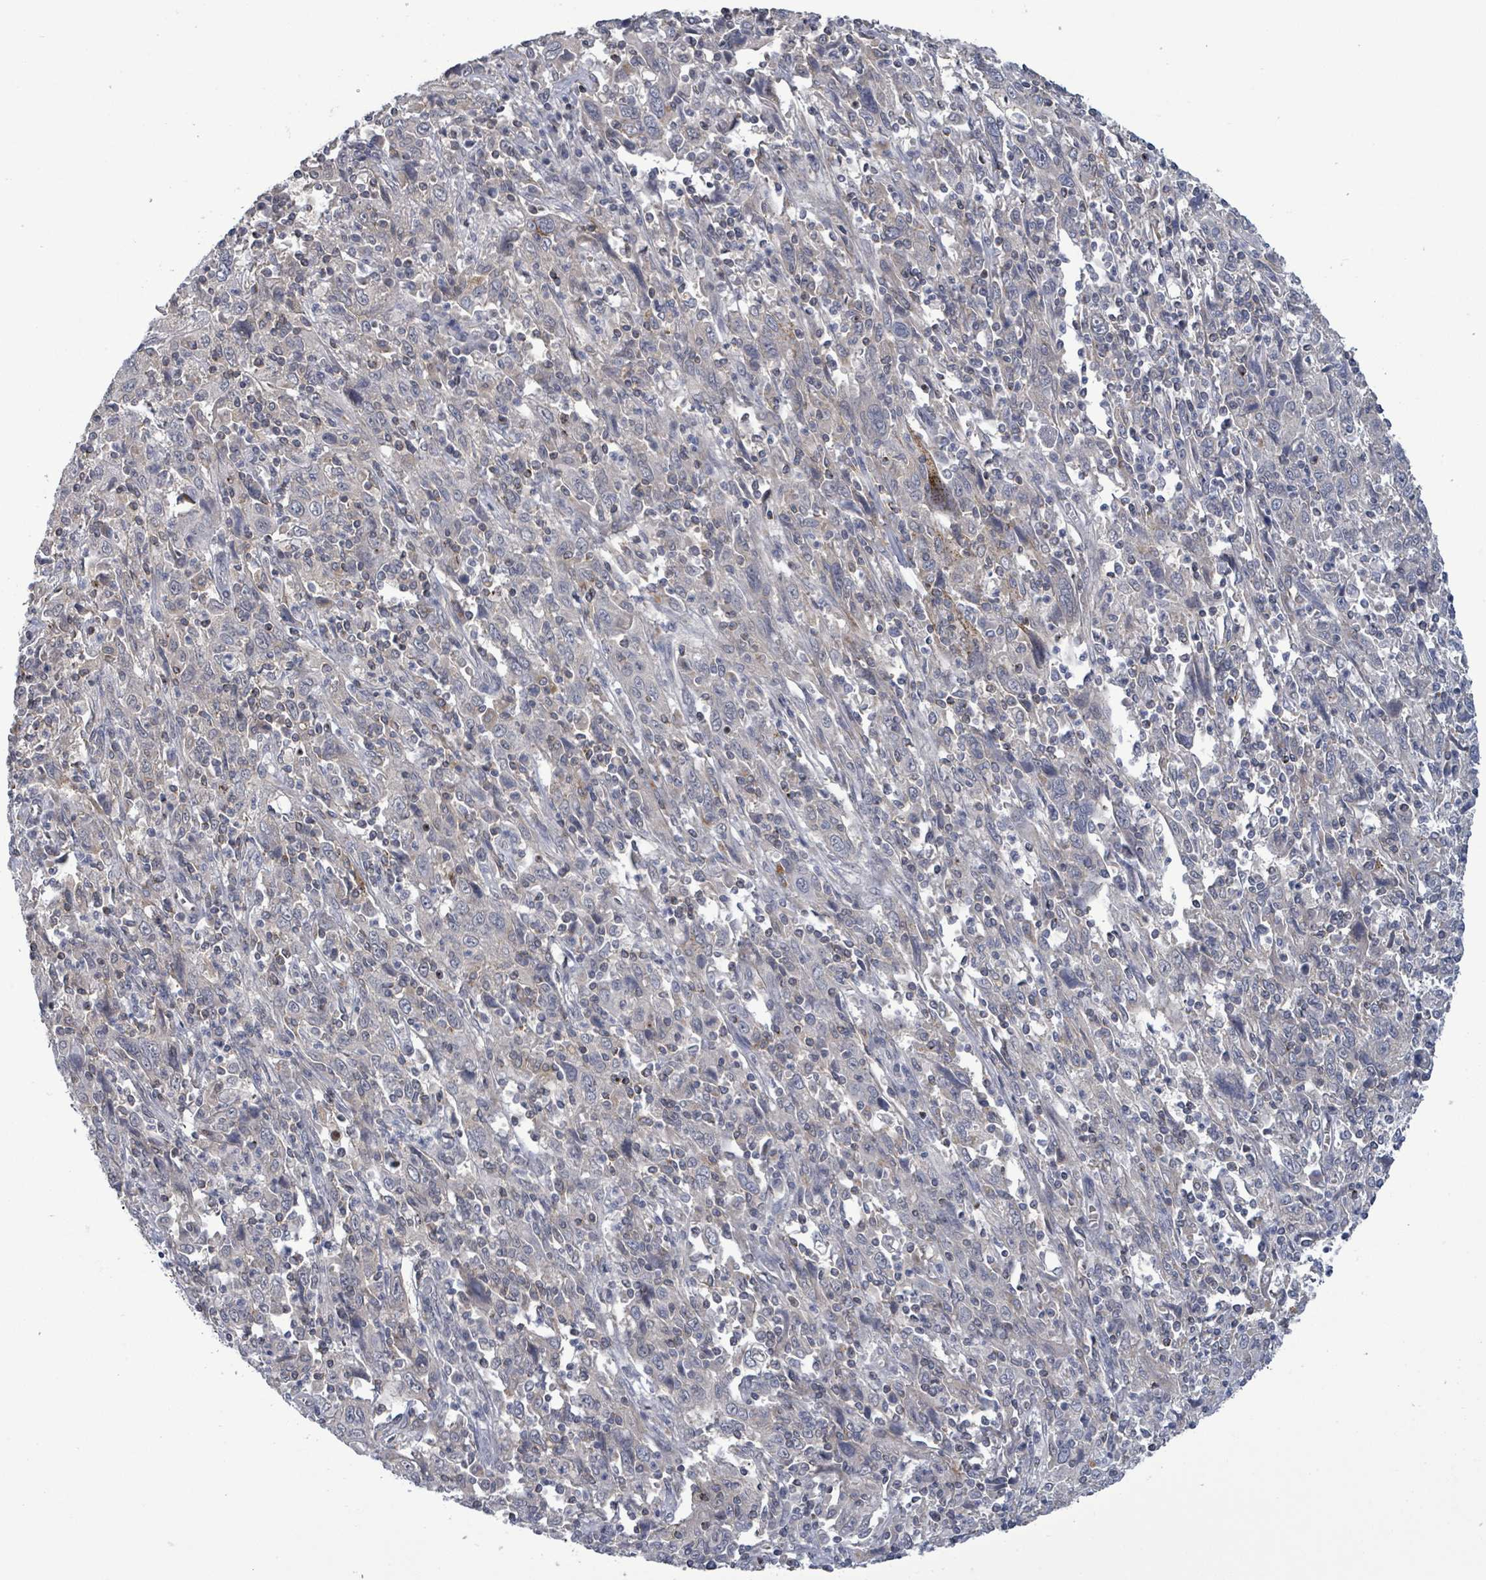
{"staining": {"intensity": "negative", "quantity": "none", "location": "none"}, "tissue": "cervical cancer", "cell_type": "Tumor cells", "image_type": "cancer", "snomed": [{"axis": "morphology", "description": "Squamous cell carcinoma, NOS"}, {"axis": "topography", "description": "Cervix"}], "caption": "Tumor cells are negative for protein expression in human cervical cancer (squamous cell carcinoma).", "gene": "AMMECR1", "patient": {"sex": "female", "age": 46}}